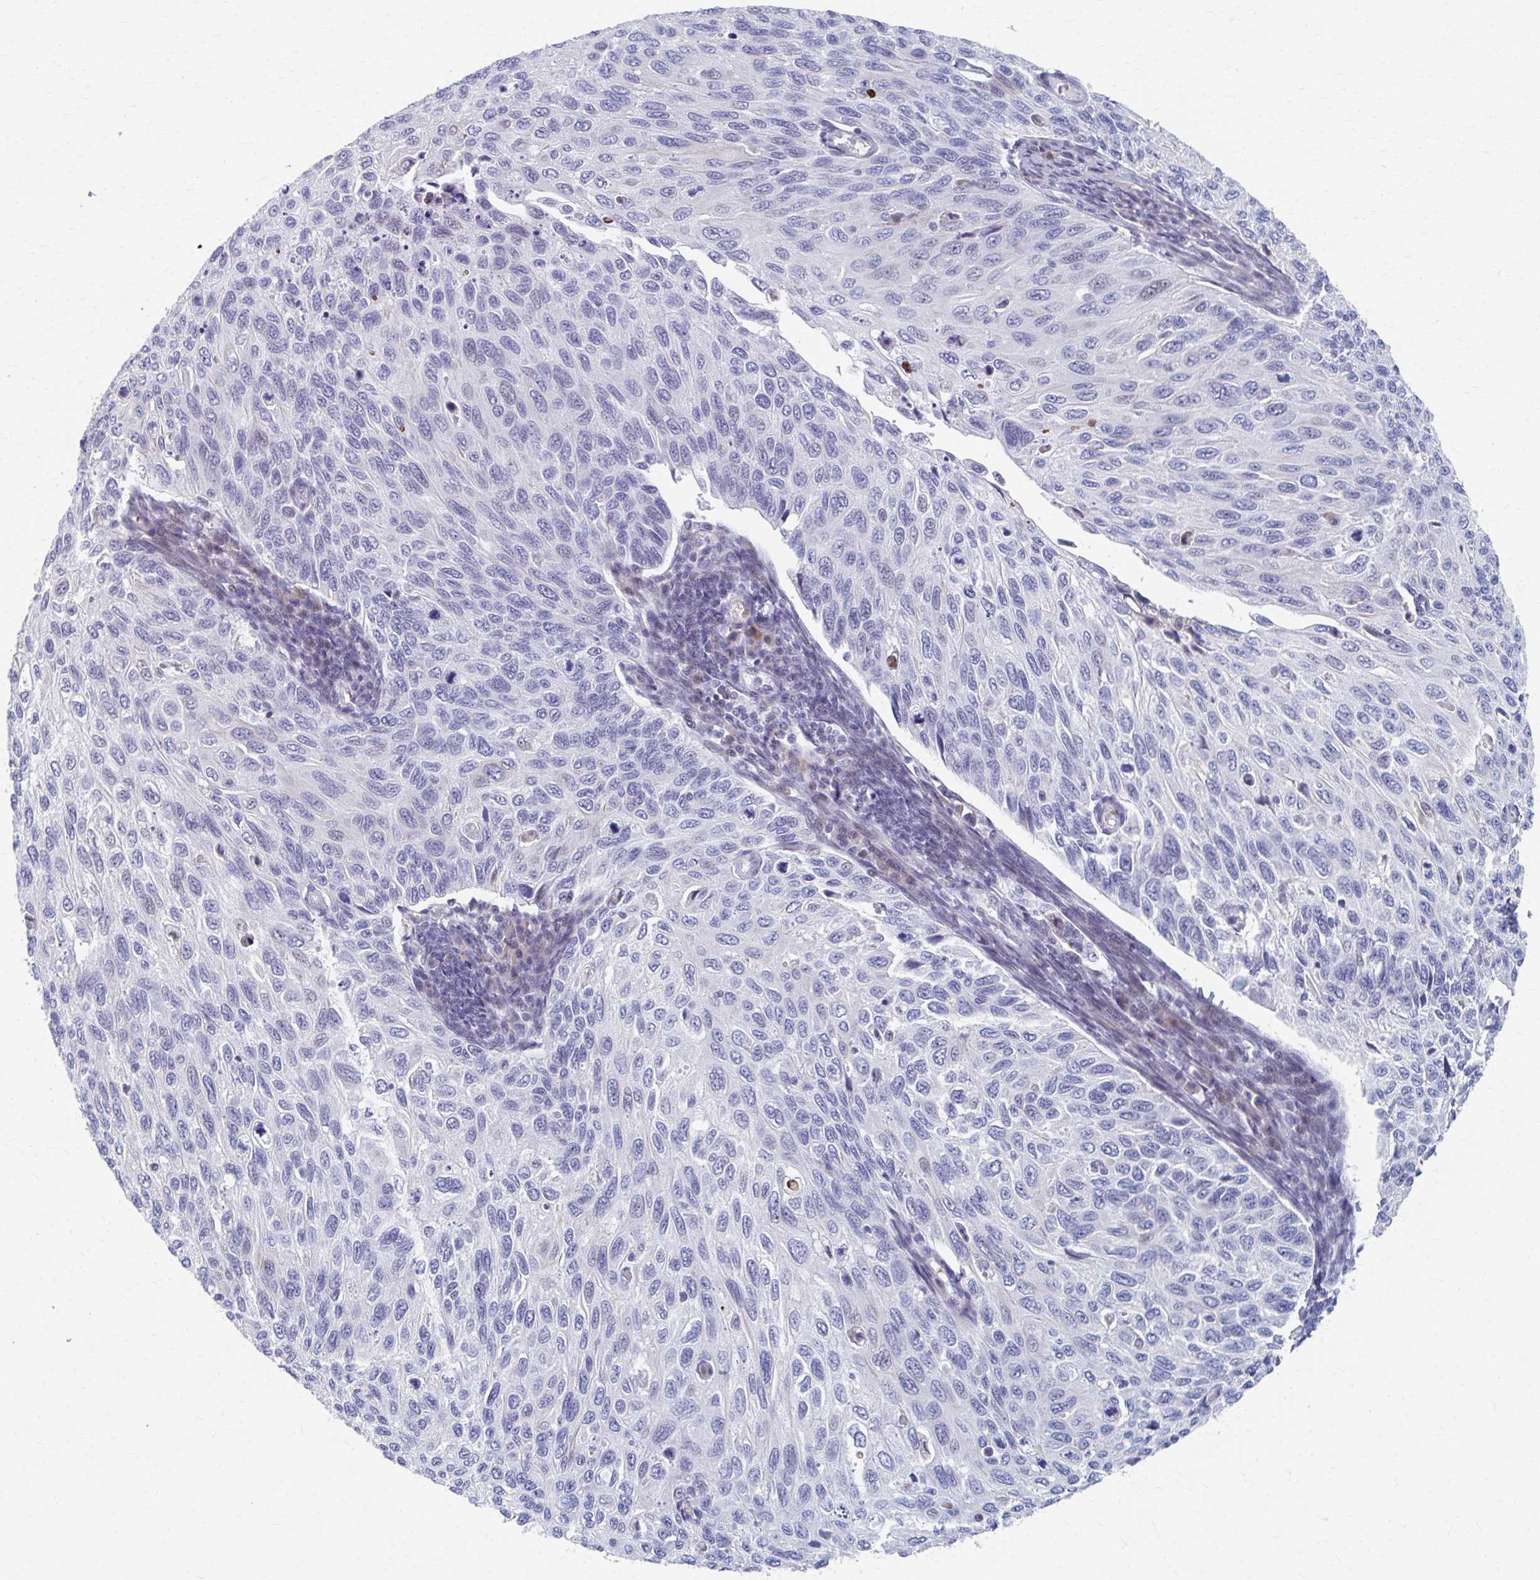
{"staining": {"intensity": "negative", "quantity": "none", "location": "none"}, "tissue": "cervical cancer", "cell_type": "Tumor cells", "image_type": "cancer", "snomed": [{"axis": "morphology", "description": "Squamous cell carcinoma, NOS"}, {"axis": "topography", "description": "Cervix"}], "caption": "IHC histopathology image of neoplastic tissue: cervical cancer stained with DAB (3,3'-diaminobenzidine) exhibits no significant protein expression in tumor cells.", "gene": "ABHD16B", "patient": {"sex": "female", "age": 70}}